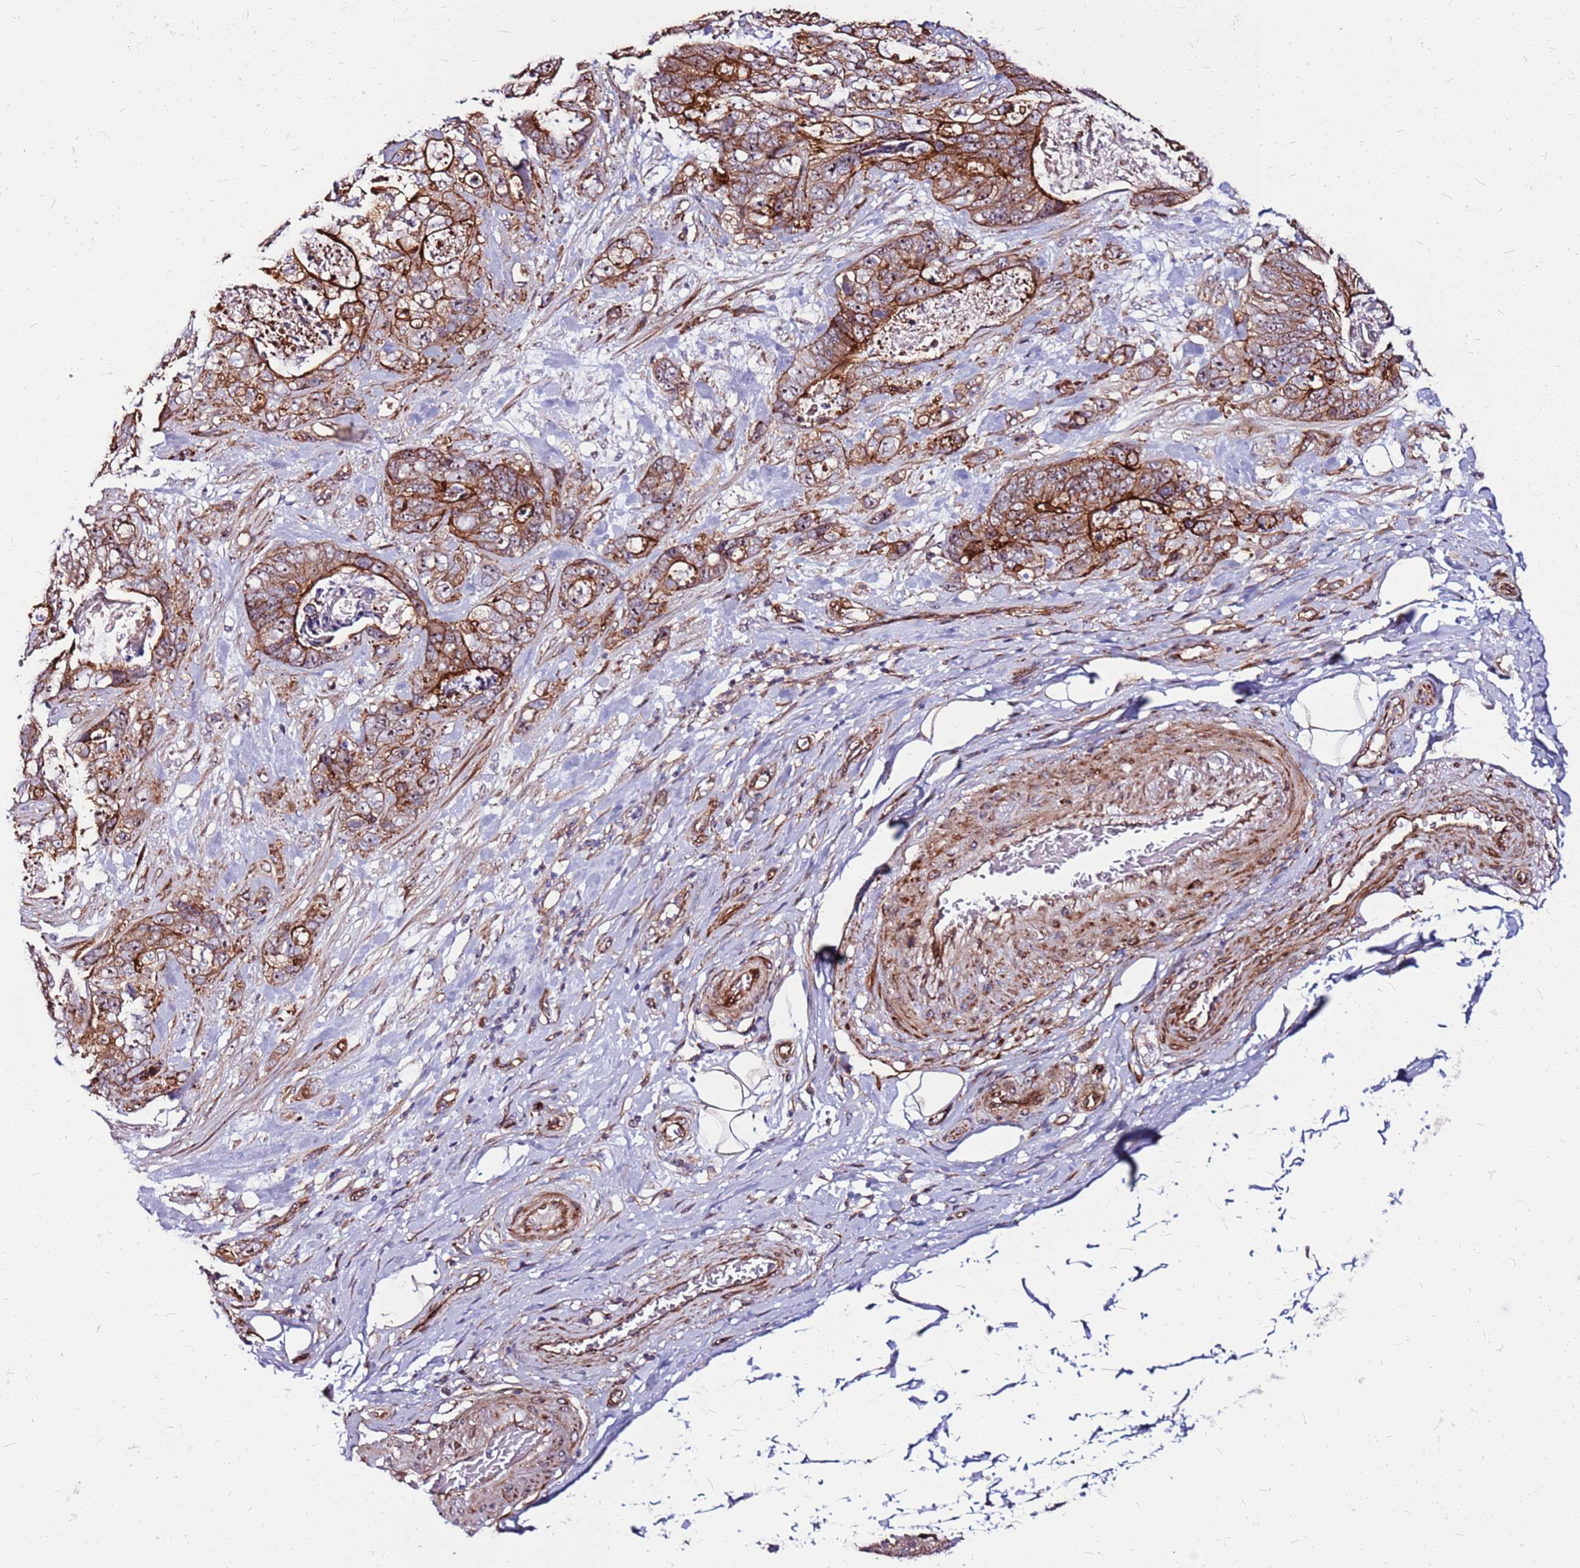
{"staining": {"intensity": "strong", "quantity": ">75%", "location": "cytoplasmic/membranous"}, "tissue": "stomach cancer", "cell_type": "Tumor cells", "image_type": "cancer", "snomed": [{"axis": "morphology", "description": "Normal tissue, NOS"}, {"axis": "morphology", "description": "Adenocarcinoma, NOS"}, {"axis": "topography", "description": "Stomach"}], "caption": "Stomach cancer tissue reveals strong cytoplasmic/membranous positivity in about >75% of tumor cells", "gene": "TOPAZ1", "patient": {"sex": "female", "age": 89}}